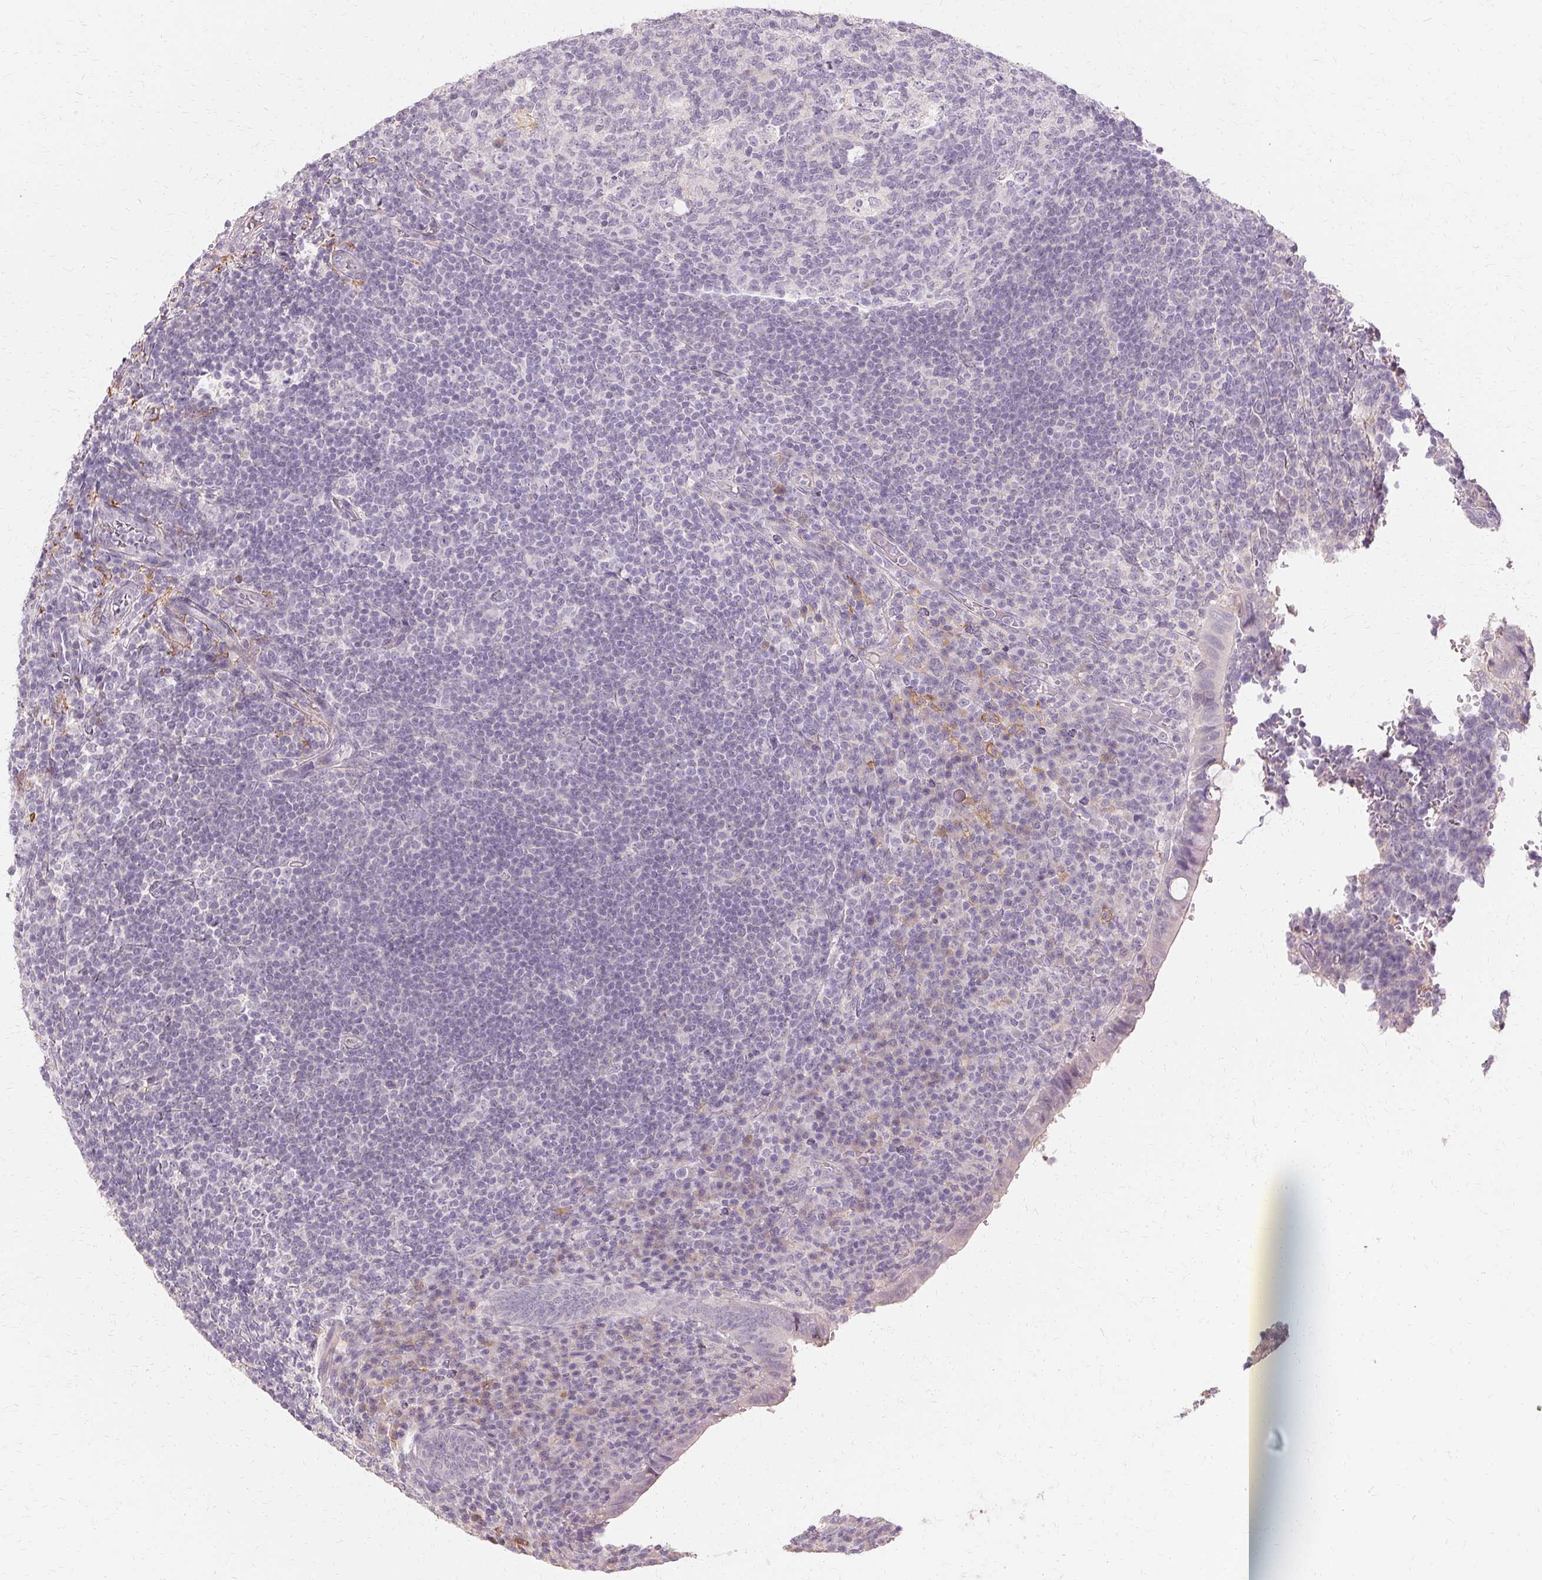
{"staining": {"intensity": "negative", "quantity": "none", "location": "none"}, "tissue": "appendix", "cell_type": "Glandular cells", "image_type": "normal", "snomed": [{"axis": "morphology", "description": "Normal tissue, NOS"}, {"axis": "topography", "description": "Appendix"}], "caption": "An image of appendix stained for a protein reveals no brown staining in glandular cells. Nuclei are stained in blue.", "gene": "IFNGR1", "patient": {"sex": "male", "age": 18}}